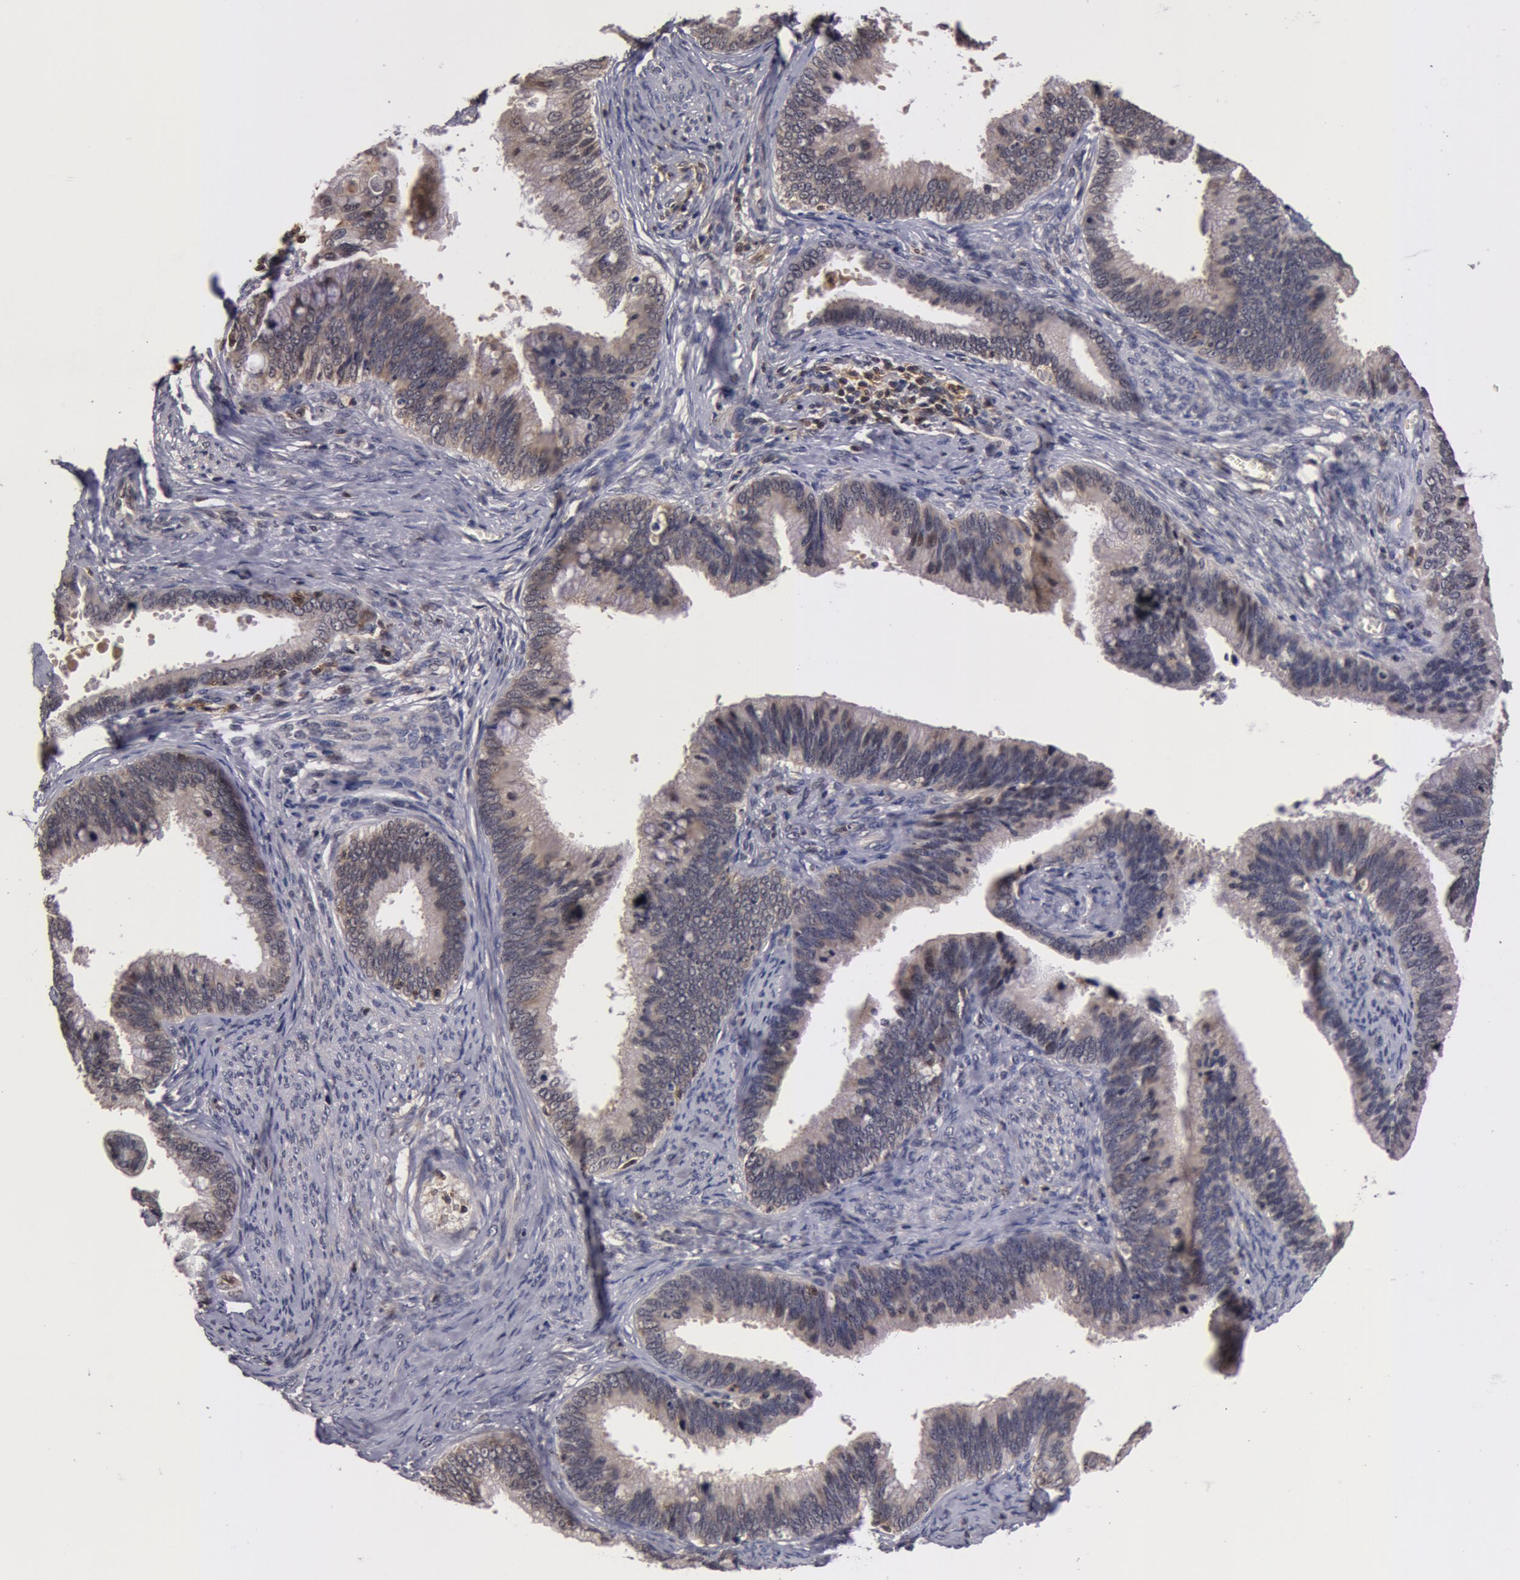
{"staining": {"intensity": "negative", "quantity": "none", "location": "none"}, "tissue": "cervical cancer", "cell_type": "Tumor cells", "image_type": "cancer", "snomed": [{"axis": "morphology", "description": "Adenocarcinoma, NOS"}, {"axis": "topography", "description": "Cervix"}], "caption": "Immunohistochemical staining of cervical cancer demonstrates no significant positivity in tumor cells.", "gene": "ZNF350", "patient": {"sex": "female", "age": 47}}